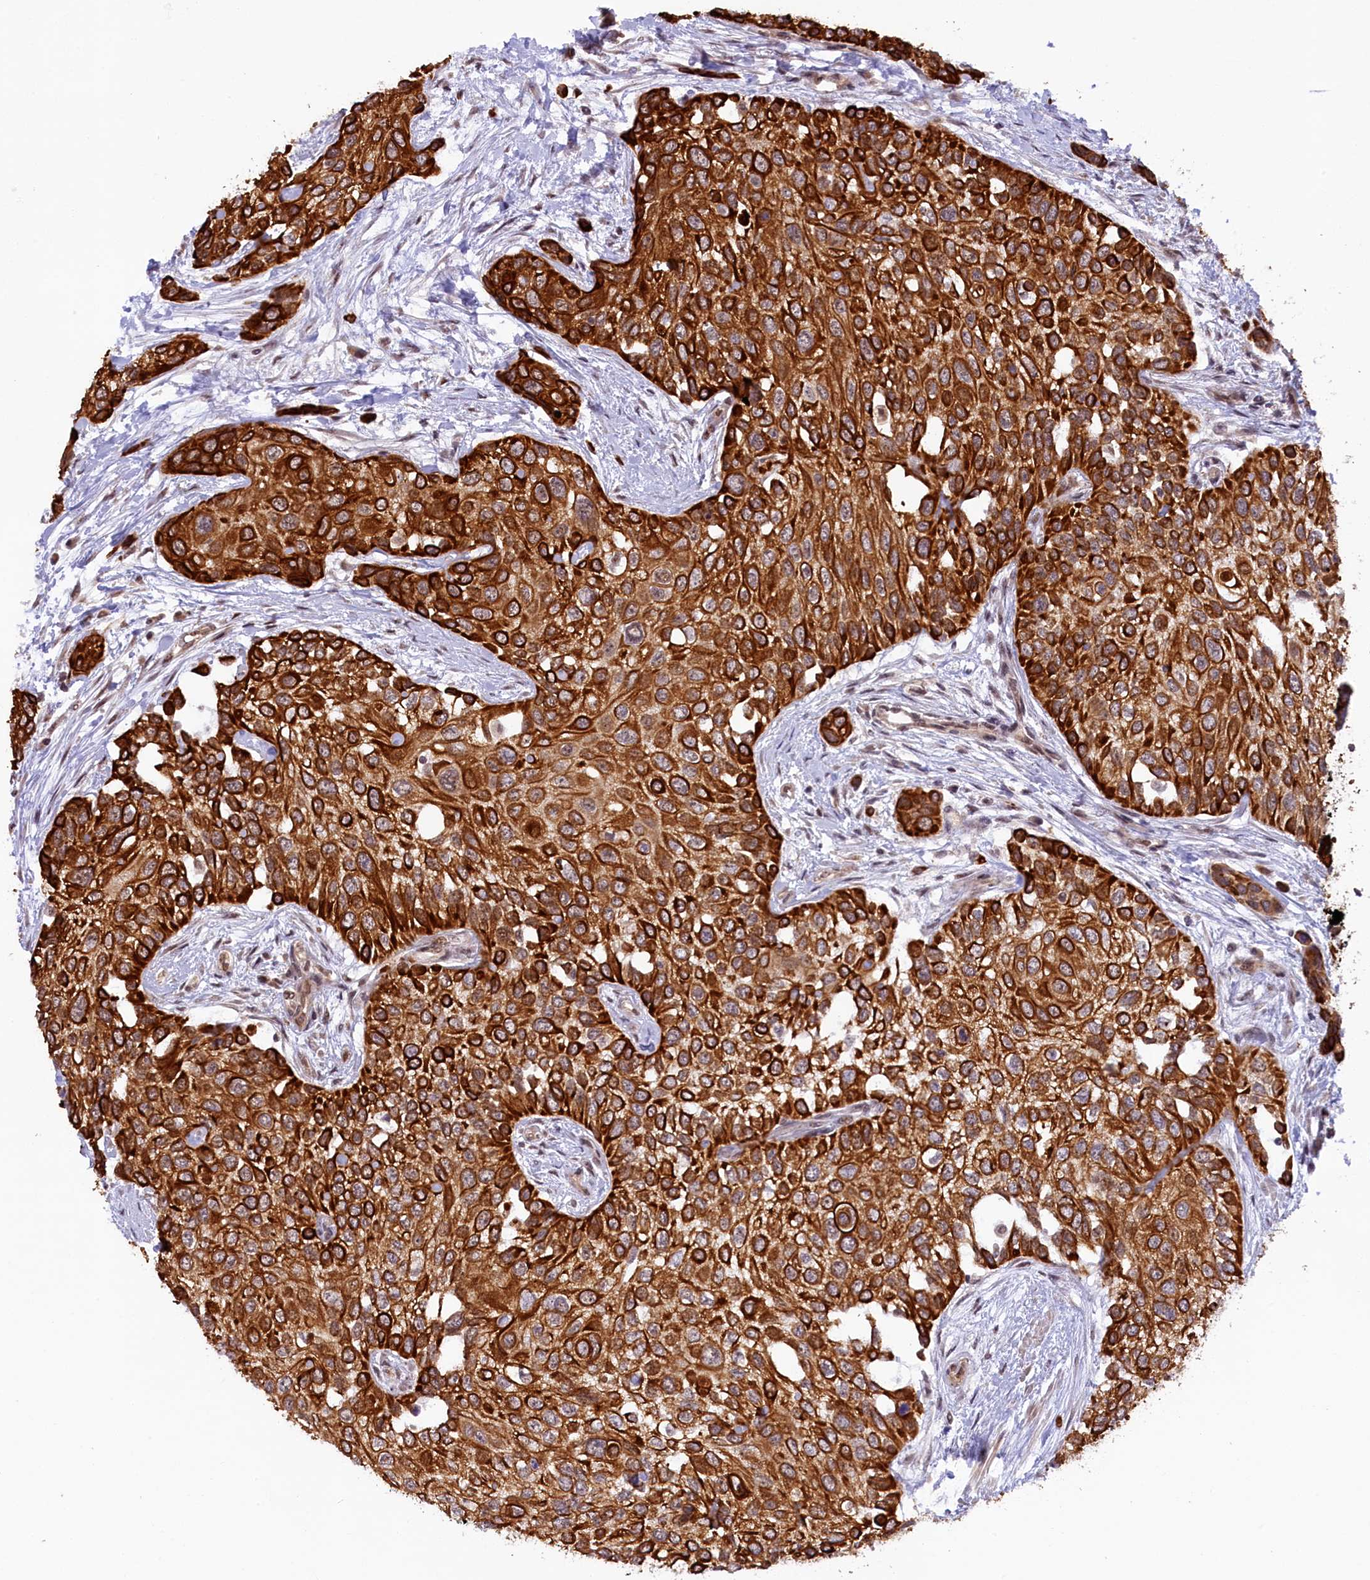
{"staining": {"intensity": "strong", "quantity": ">75%", "location": "cytoplasmic/membranous"}, "tissue": "urothelial cancer", "cell_type": "Tumor cells", "image_type": "cancer", "snomed": [{"axis": "morphology", "description": "Normal tissue, NOS"}, {"axis": "morphology", "description": "Urothelial carcinoma, High grade"}, {"axis": "topography", "description": "Vascular tissue"}, {"axis": "topography", "description": "Urinary bladder"}], "caption": "Immunohistochemical staining of human urothelial cancer reveals strong cytoplasmic/membranous protein staining in about >75% of tumor cells.", "gene": "CARD8", "patient": {"sex": "female", "age": 56}}